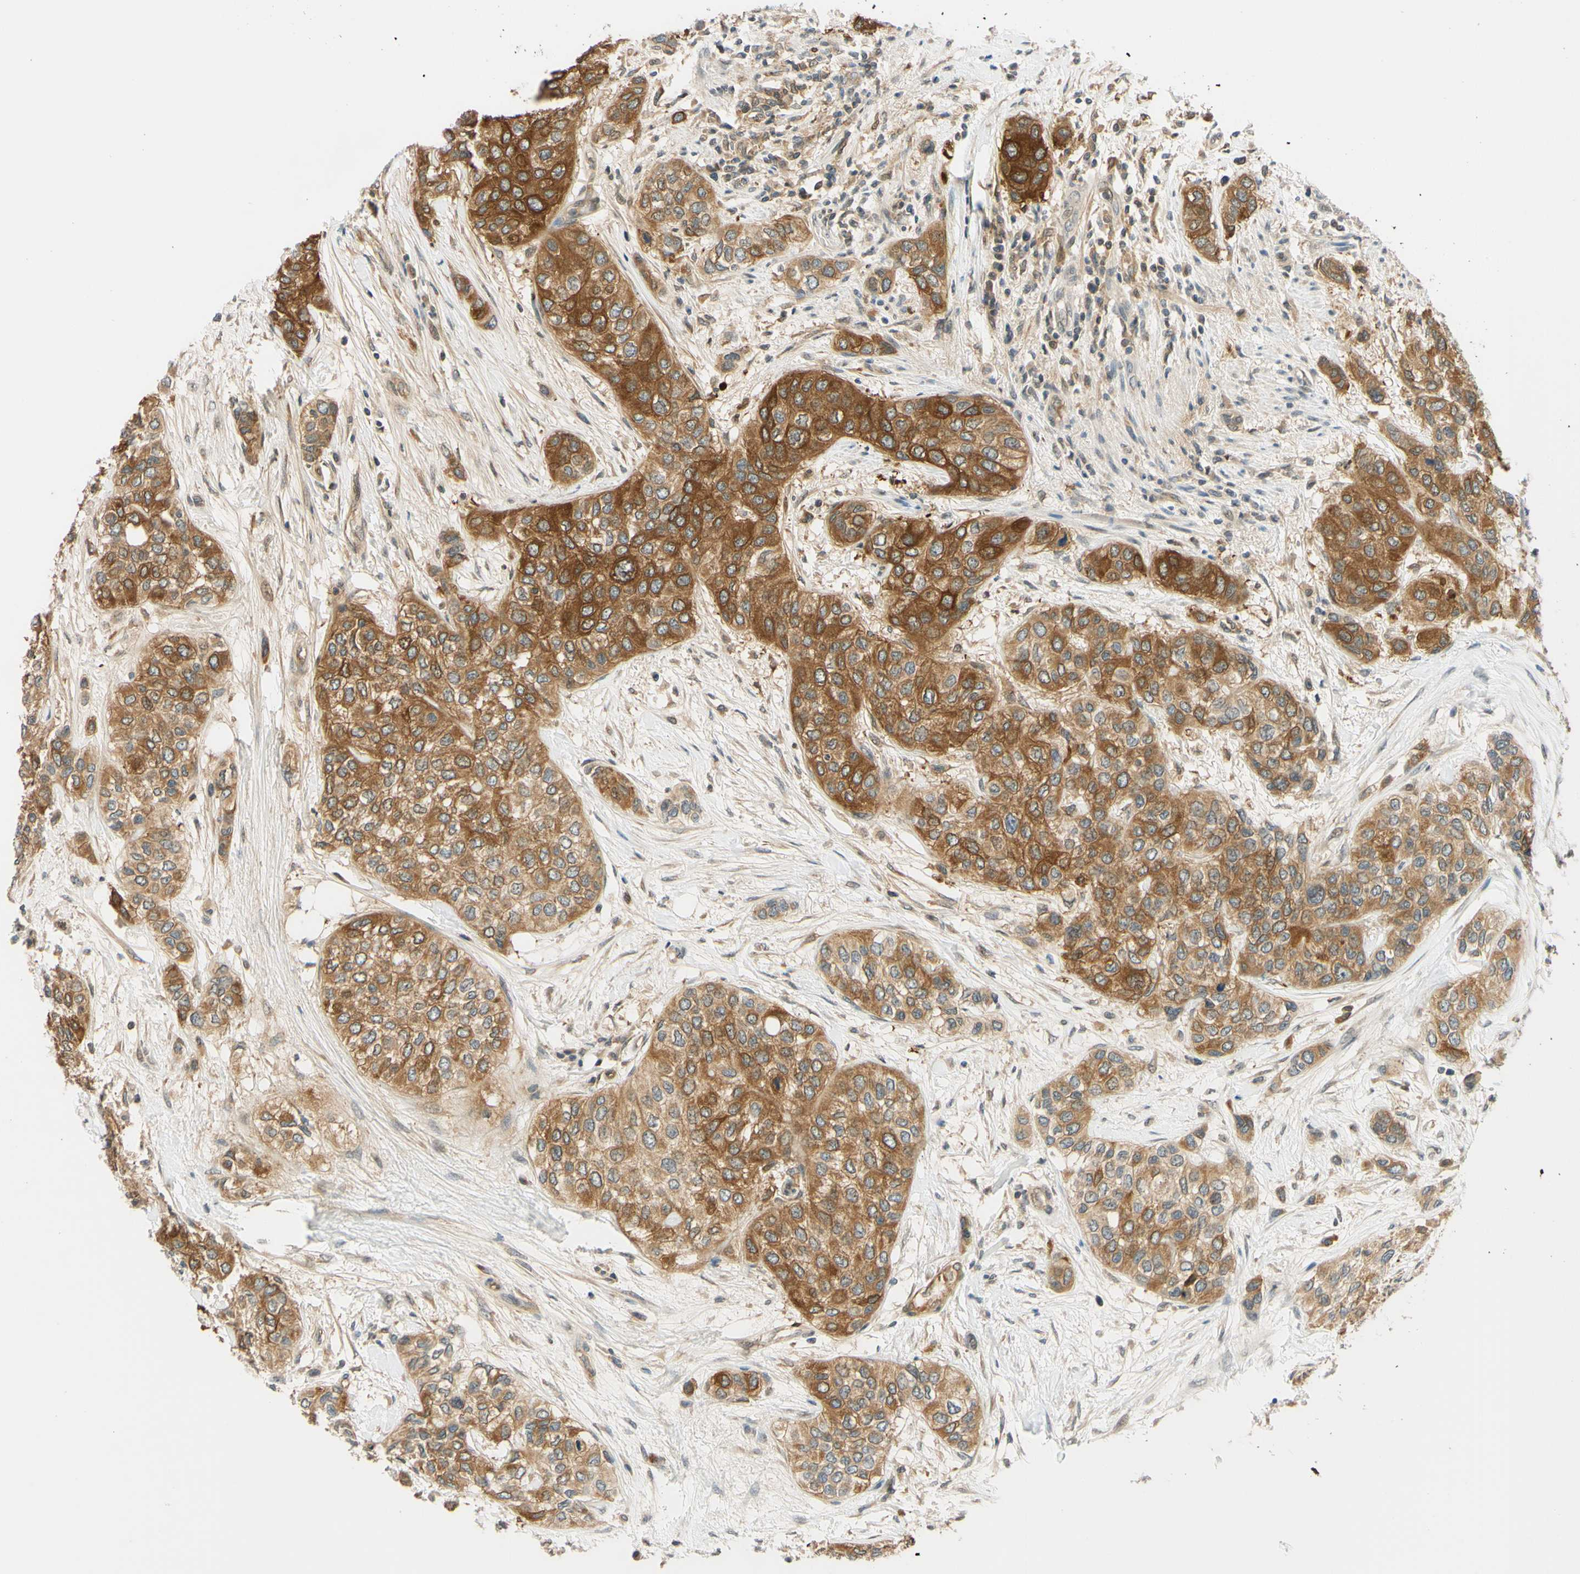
{"staining": {"intensity": "strong", "quantity": ">75%", "location": "cytoplasmic/membranous"}, "tissue": "urothelial cancer", "cell_type": "Tumor cells", "image_type": "cancer", "snomed": [{"axis": "morphology", "description": "Urothelial carcinoma, High grade"}, {"axis": "topography", "description": "Urinary bladder"}], "caption": "The photomicrograph shows immunohistochemical staining of urothelial cancer. There is strong cytoplasmic/membranous positivity is identified in approximately >75% of tumor cells.", "gene": "C2CD2L", "patient": {"sex": "female", "age": 56}}